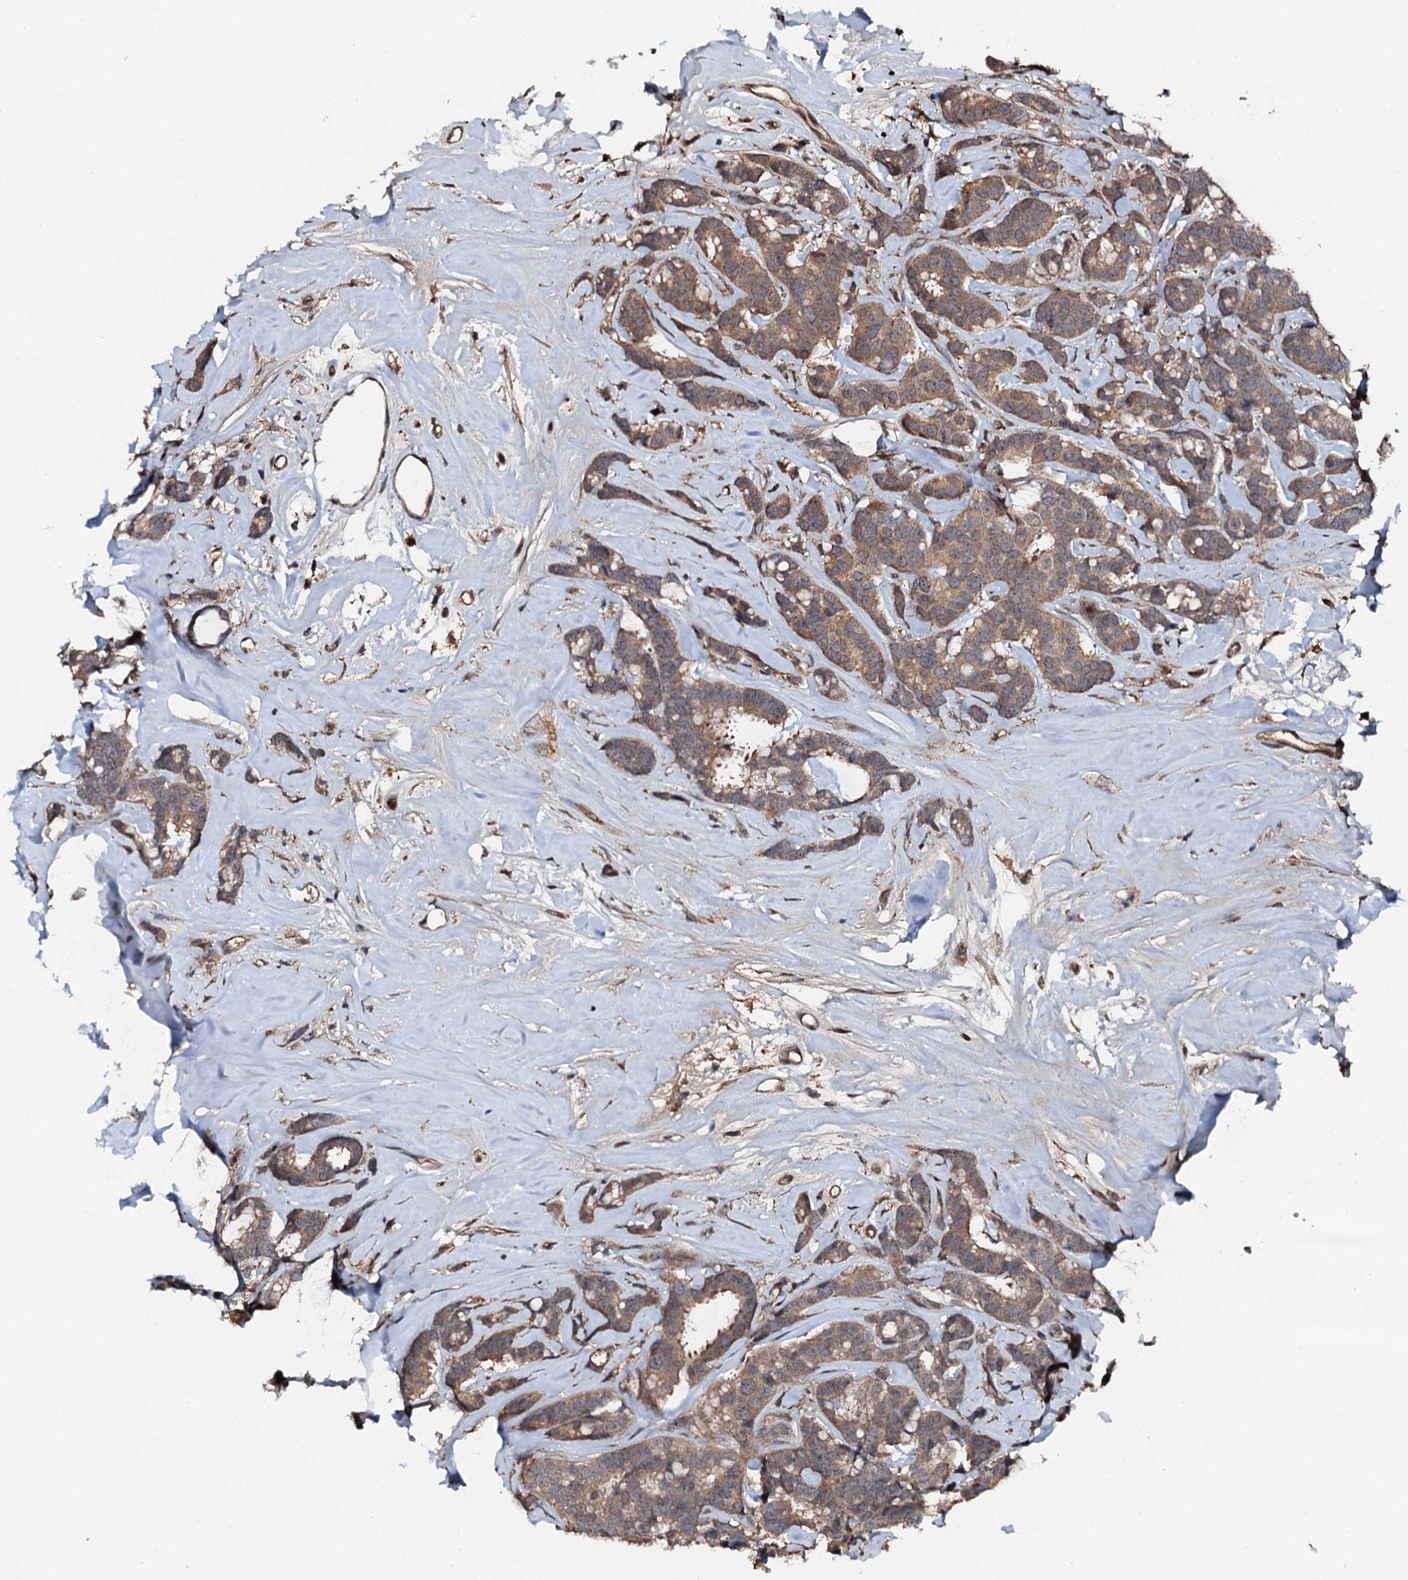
{"staining": {"intensity": "moderate", "quantity": ">75%", "location": "cytoplasmic/membranous,nuclear"}, "tissue": "breast cancer", "cell_type": "Tumor cells", "image_type": "cancer", "snomed": [{"axis": "morphology", "description": "Duct carcinoma"}, {"axis": "topography", "description": "Breast"}], "caption": "This is a photomicrograph of immunohistochemistry (IHC) staining of breast cancer (invasive ductal carcinoma), which shows moderate expression in the cytoplasmic/membranous and nuclear of tumor cells.", "gene": "FLYWCH1", "patient": {"sex": "female", "age": 87}}